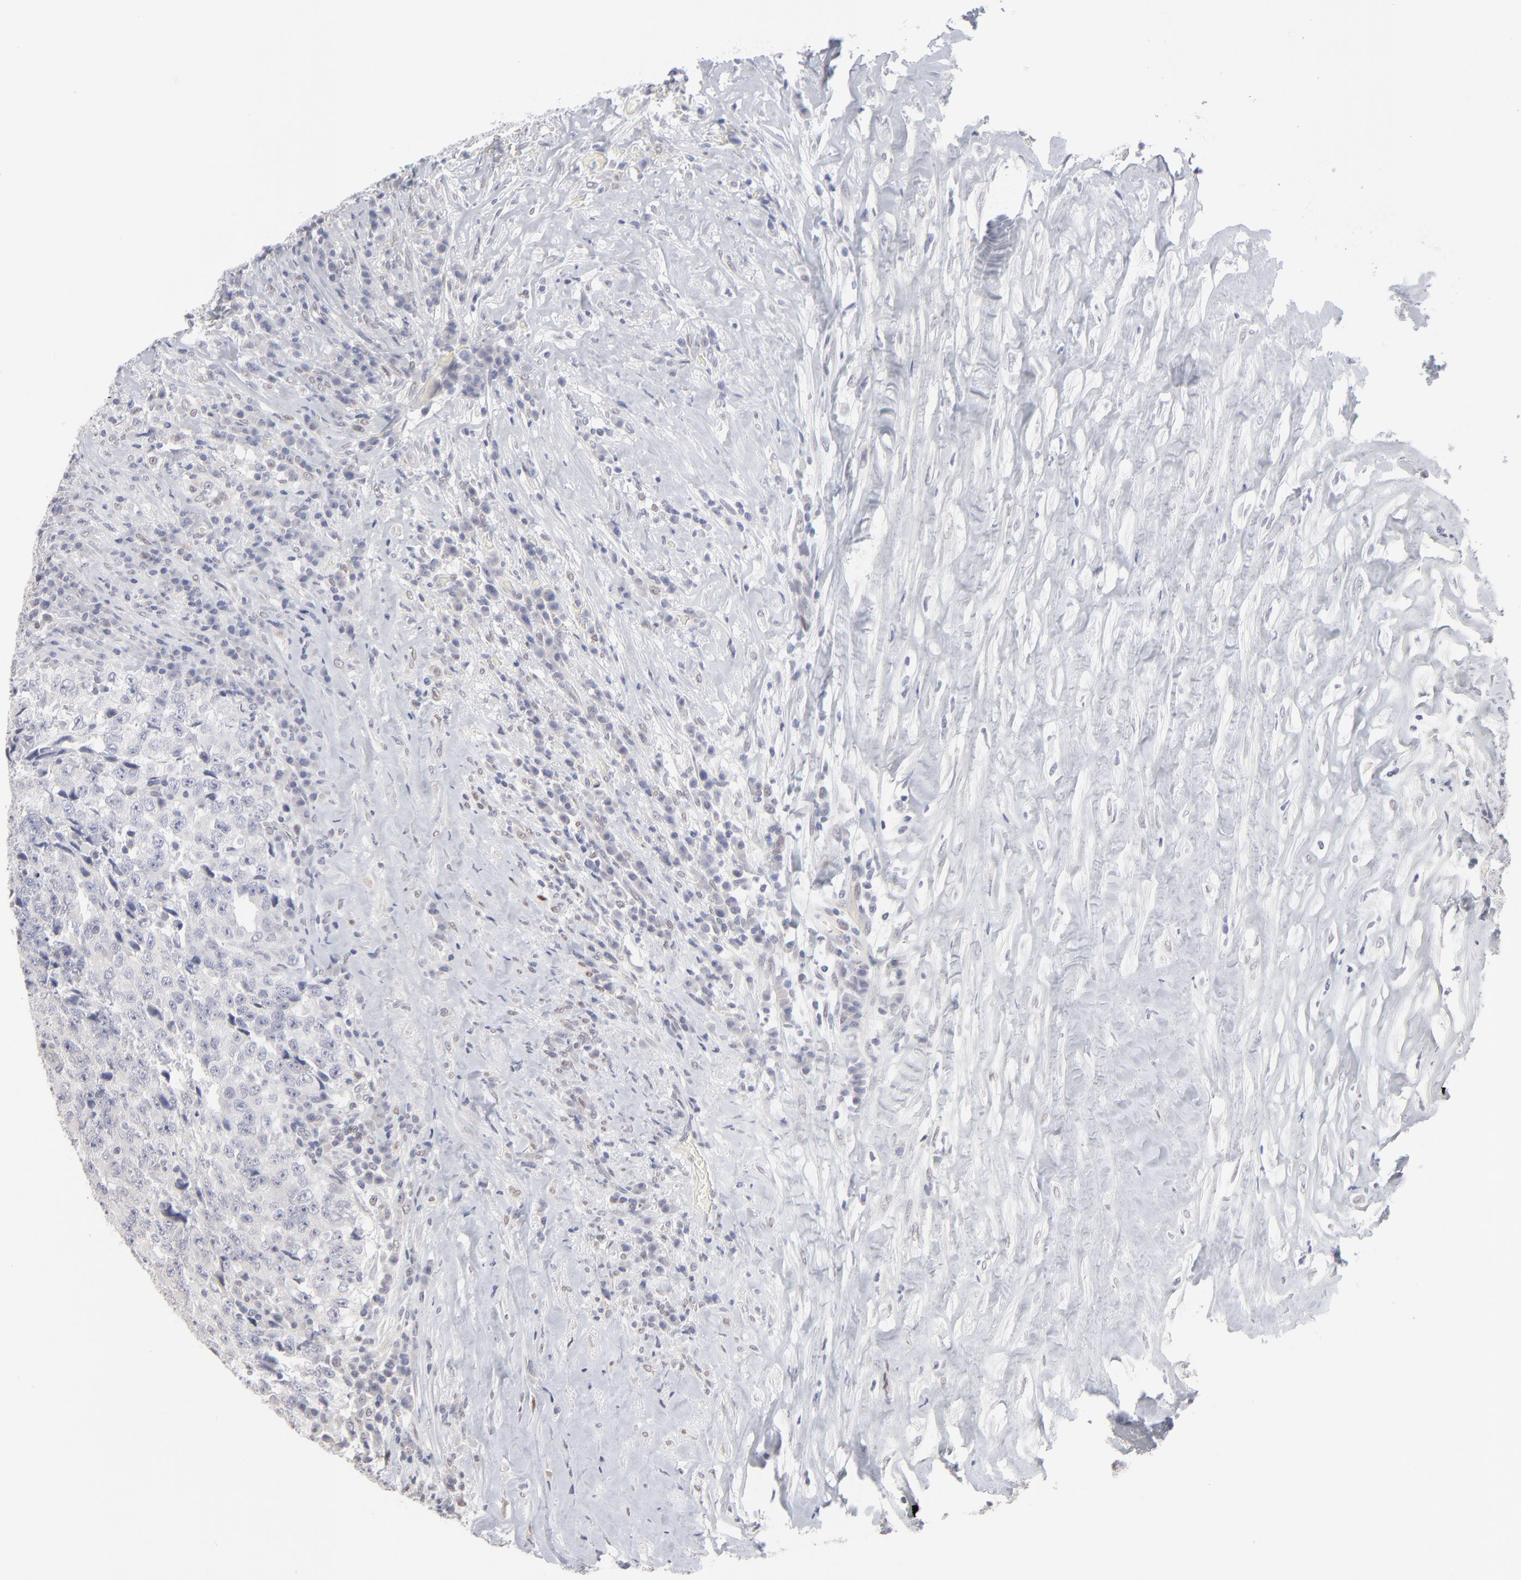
{"staining": {"intensity": "negative", "quantity": "none", "location": "none"}, "tissue": "testis cancer", "cell_type": "Tumor cells", "image_type": "cancer", "snomed": [{"axis": "morphology", "description": "Necrosis, NOS"}, {"axis": "morphology", "description": "Carcinoma, Embryonal, NOS"}, {"axis": "topography", "description": "Testis"}], "caption": "Tumor cells are negative for protein expression in human testis embryonal carcinoma. The staining is performed using DAB brown chromogen with nuclei counter-stained in using hematoxylin.", "gene": "RBM3", "patient": {"sex": "male", "age": 19}}